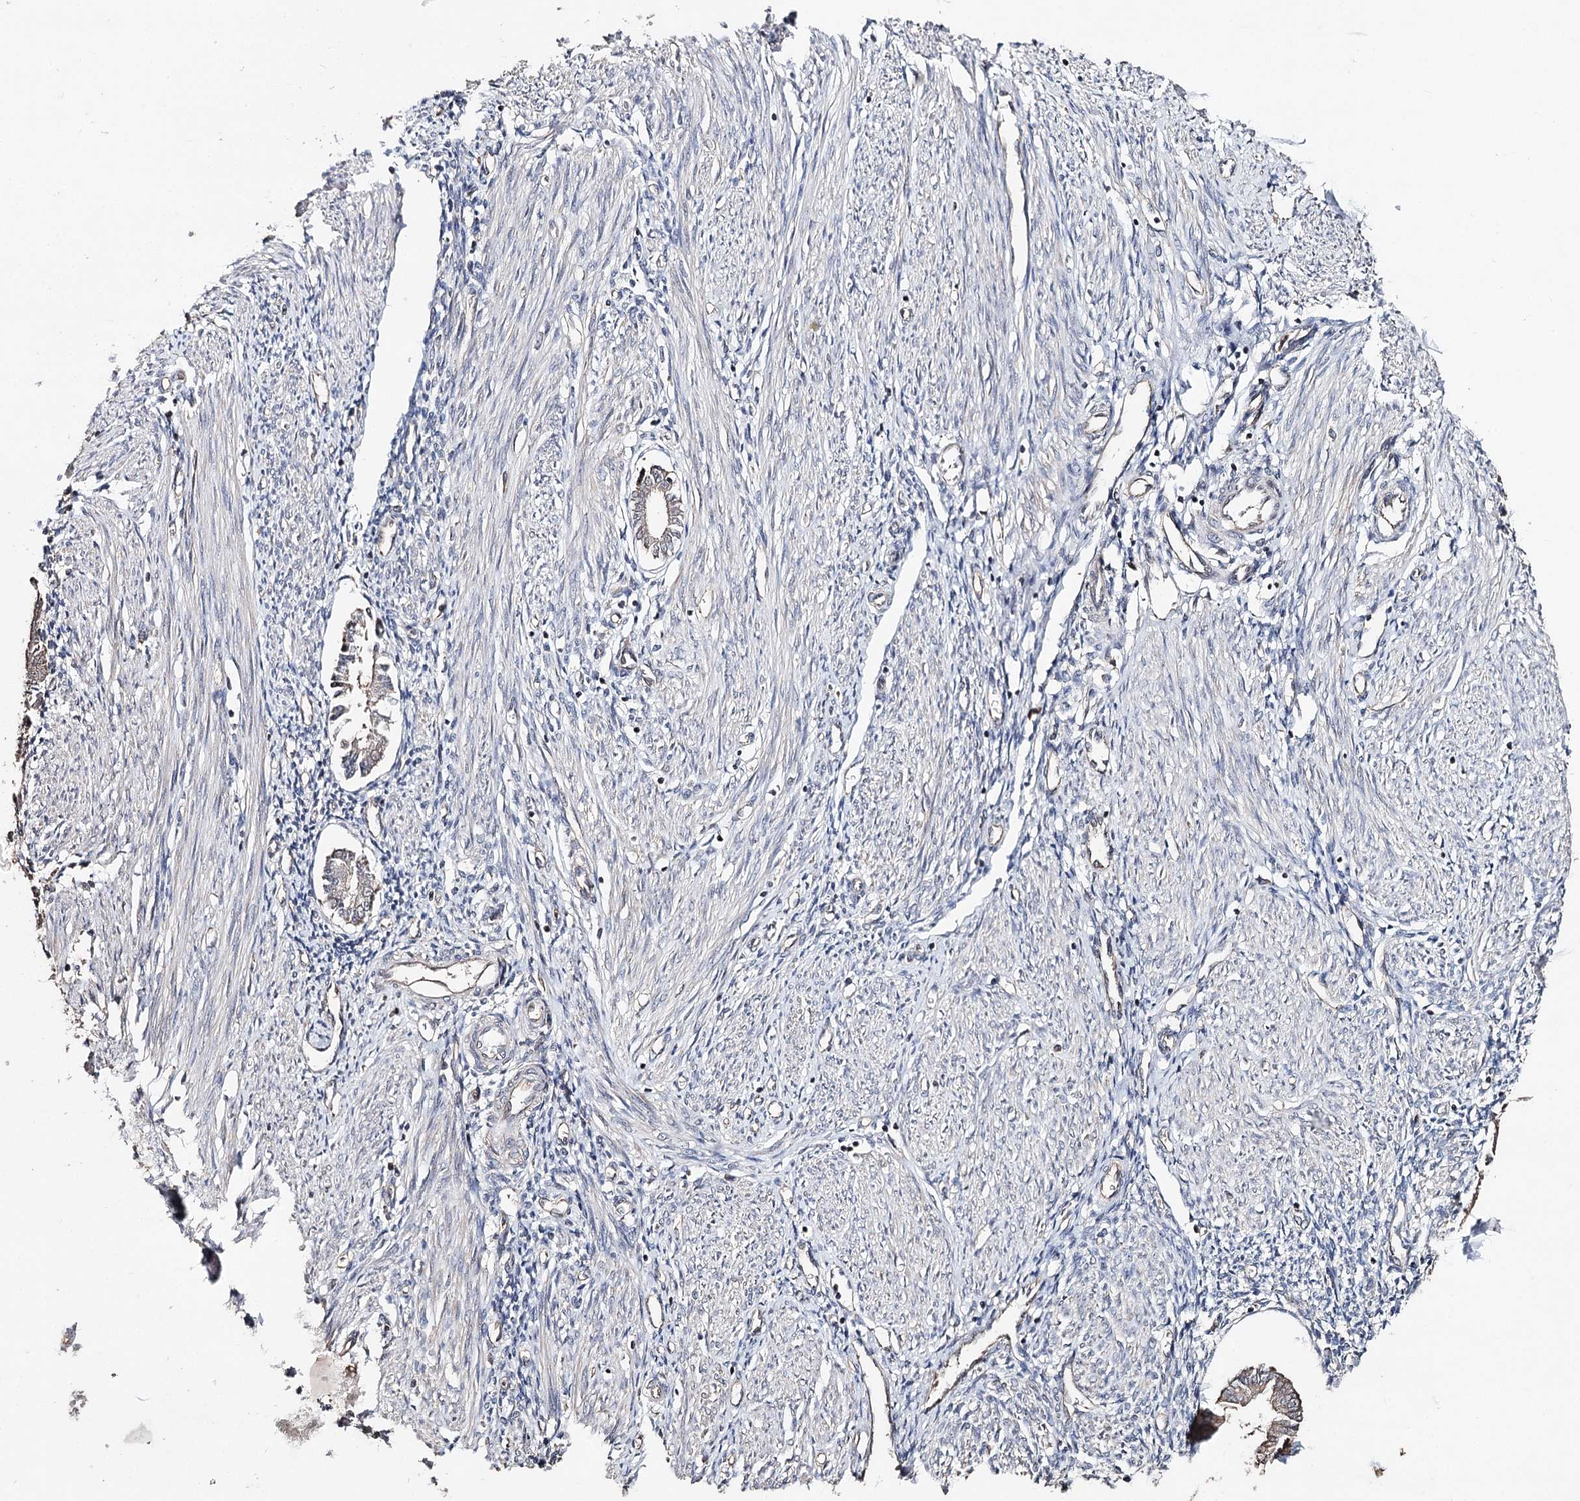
{"staining": {"intensity": "negative", "quantity": "none", "location": "none"}, "tissue": "endometrium", "cell_type": "Cells in endometrial stroma", "image_type": "normal", "snomed": [{"axis": "morphology", "description": "Normal tissue, NOS"}, {"axis": "topography", "description": "Uterus"}, {"axis": "topography", "description": "Endometrium"}], "caption": "Immunohistochemical staining of normal endometrium displays no significant expression in cells in endometrial stroma.", "gene": "NOPCHAP1", "patient": {"sex": "female", "age": 48}}